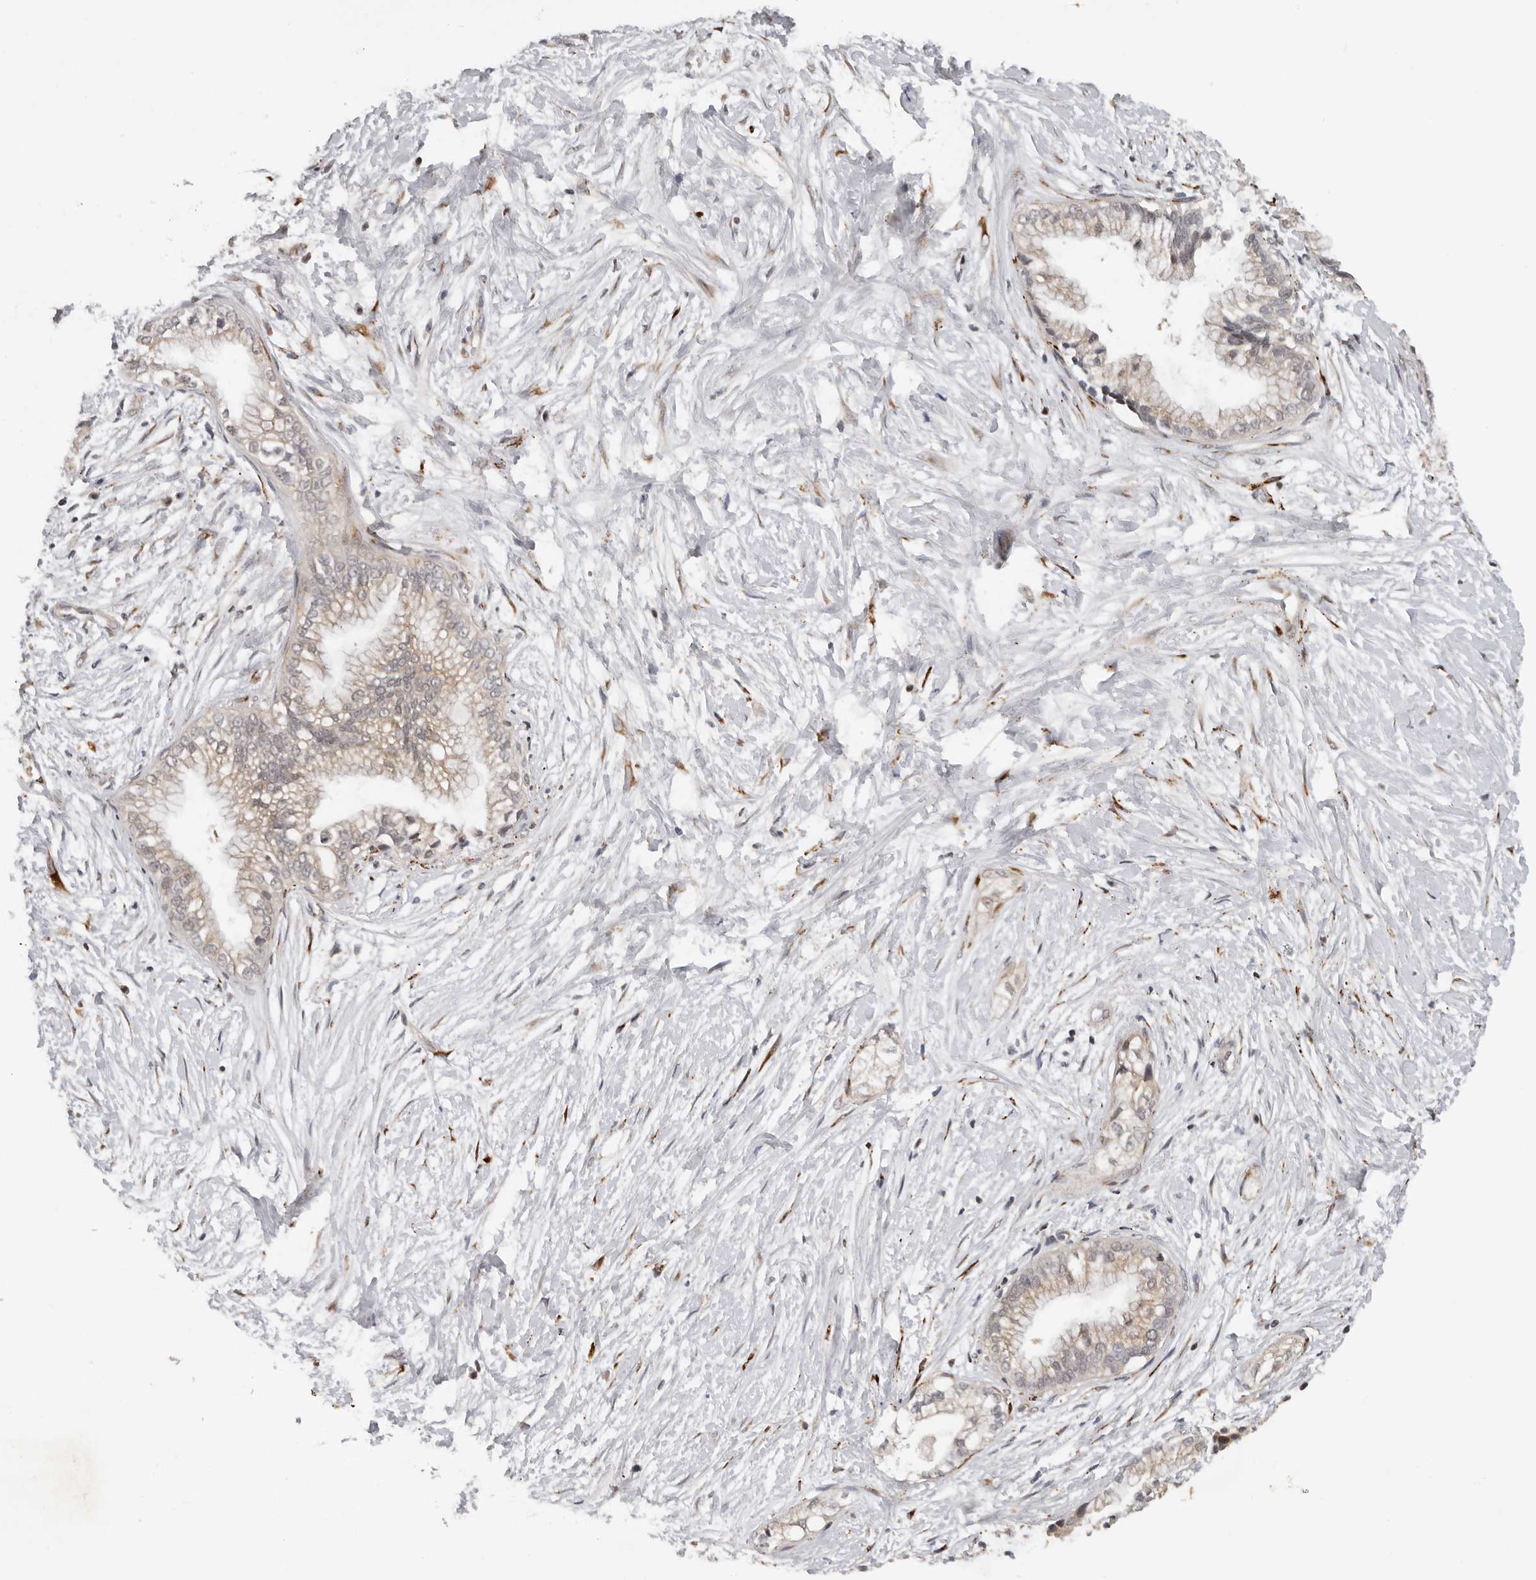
{"staining": {"intensity": "weak", "quantity": "25%-75%", "location": "cytoplasmic/membranous,nuclear"}, "tissue": "pancreatic cancer", "cell_type": "Tumor cells", "image_type": "cancer", "snomed": [{"axis": "morphology", "description": "Adenocarcinoma, NOS"}, {"axis": "topography", "description": "Pancreas"}], "caption": "The immunohistochemical stain highlights weak cytoplasmic/membranous and nuclear staining in tumor cells of pancreatic adenocarcinoma tissue.", "gene": "HENMT1", "patient": {"sex": "male", "age": 68}}